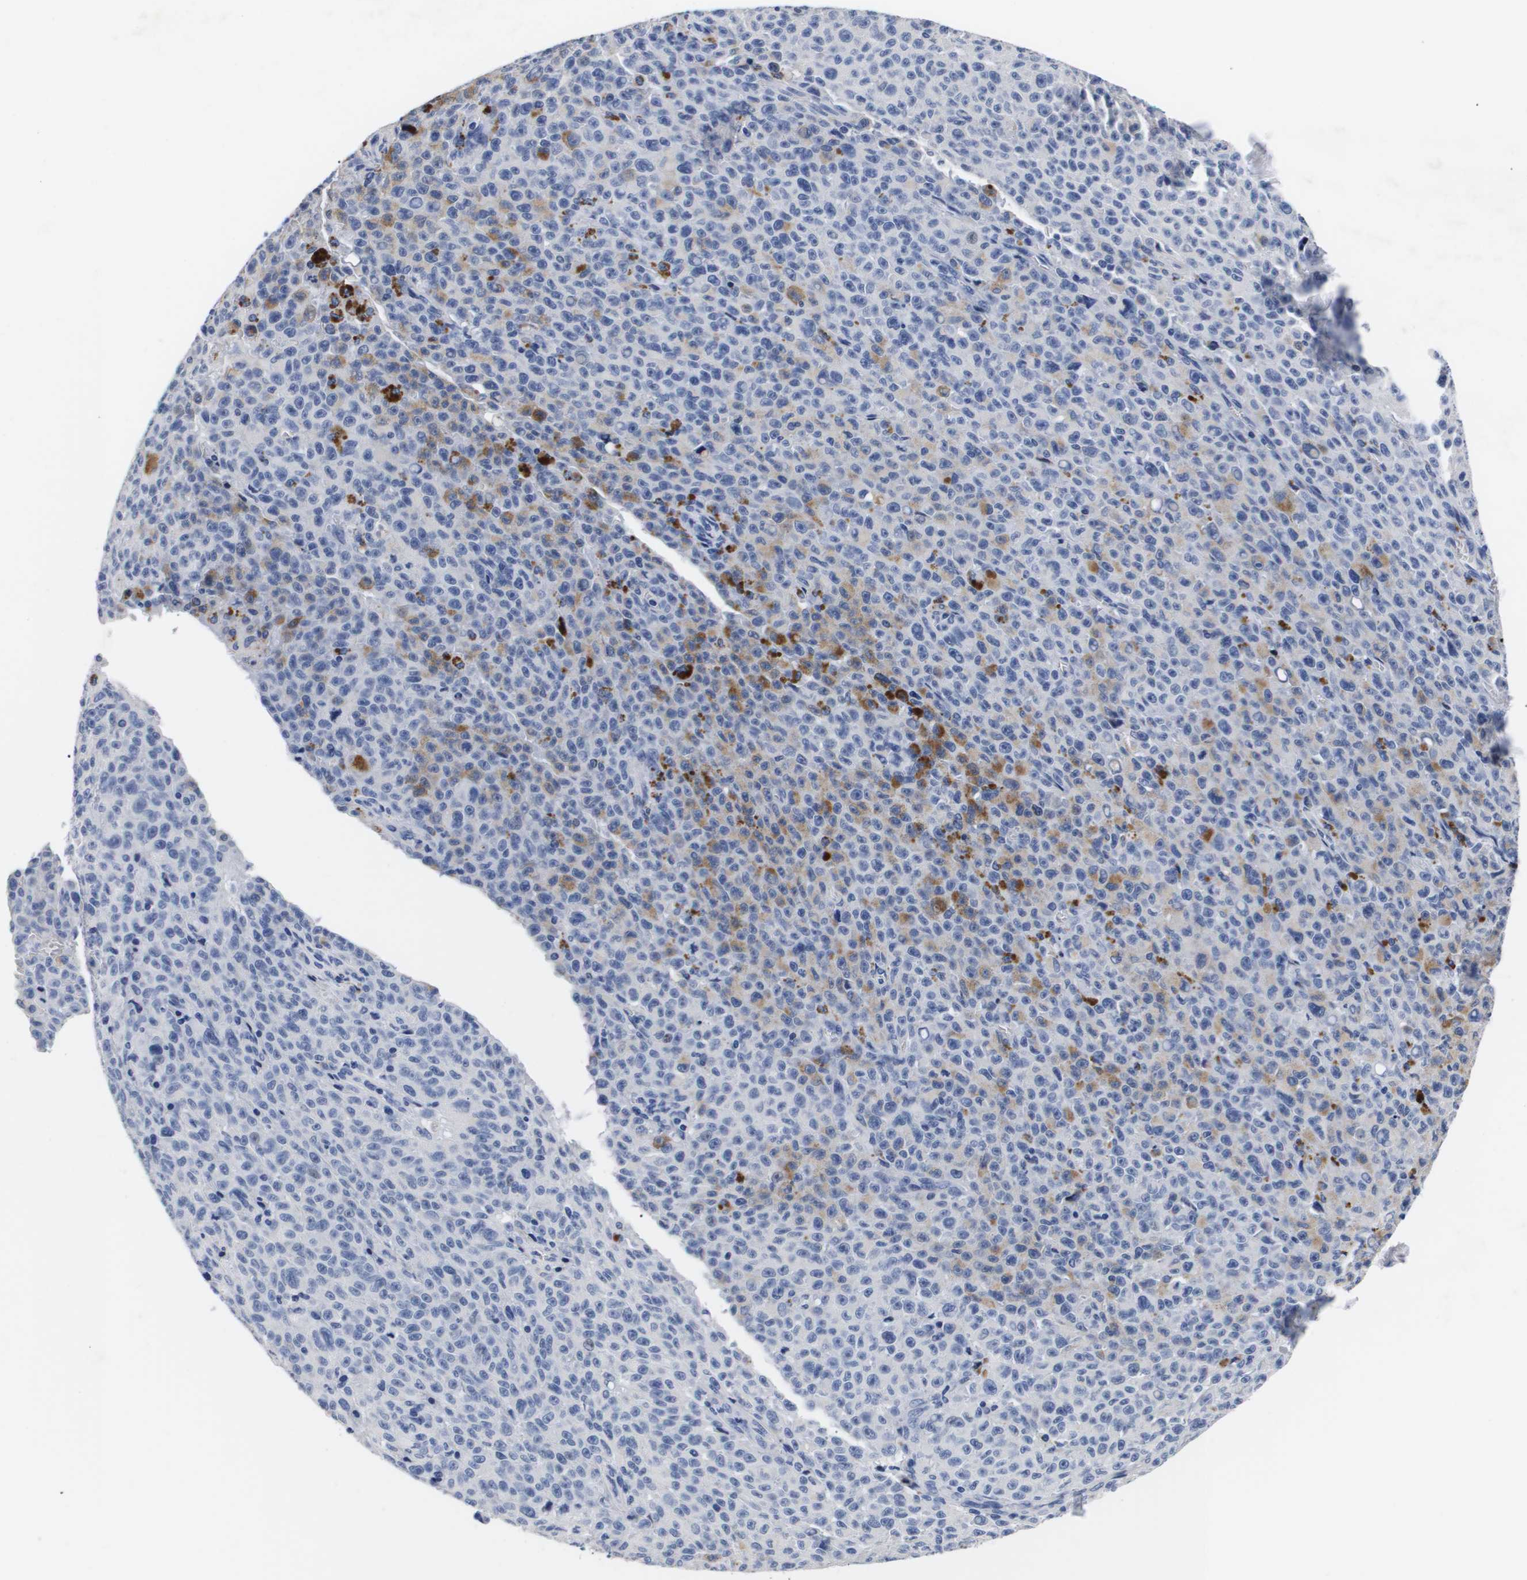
{"staining": {"intensity": "weak", "quantity": "<25%", "location": "cytoplasmic/membranous"}, "tissue": "melanoma", "cell_type": "Tumor cells", "image_type": "cancer", "snomed": [{"axis": "morphology", "description": "Malignant melanoma, NOS"}, {"axis": "topography", "description": "Skin"}], "caption": "A high-resolution photomicrograph shows immunohistochemistry (IHC) staining of malignant melanoma, which exhibits no significant expression in tumor cells.", "gene": "ATP6V0A4", "patient": {"sex": "female", "age": 82}}